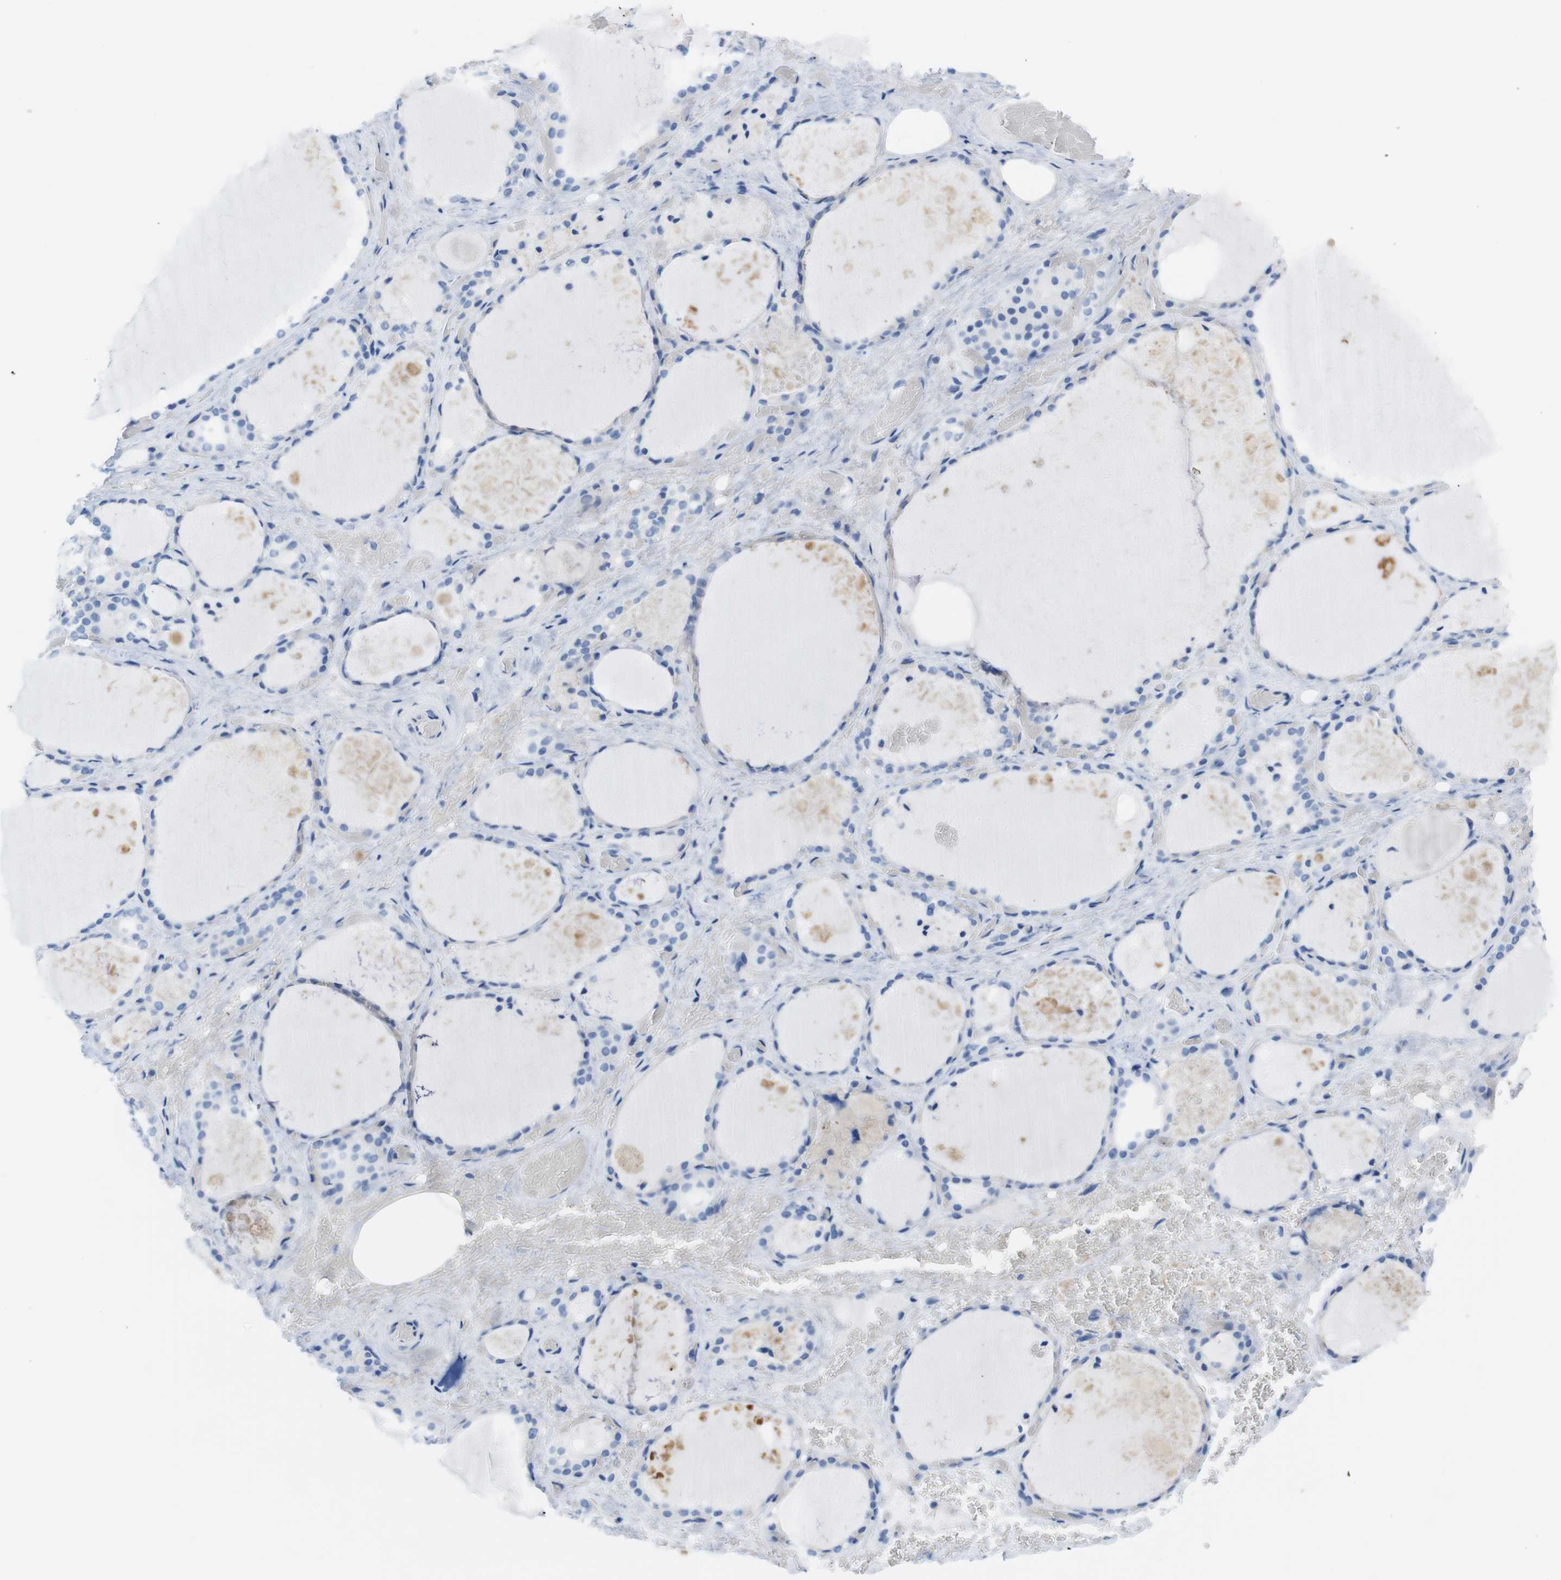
{"staining": {"intensity": "negative", "quantity": "none", "location": "none"}, "tissue": "thyroid gland", "cell_type": "Glandular cells", "image_type": "normal", "snomed": [{"axis": "morphology", "description": "Normal tissue, NOS"}, {"axis": "topography", "description": "Thyroid gland"}], "caption": "This is a histopathology image of immunohistochemistry staining of benign thyroid gland, which shows no staining in glandular cells.", "gene": "LAG3", "patient": {"sex": "male", "age": 61}}